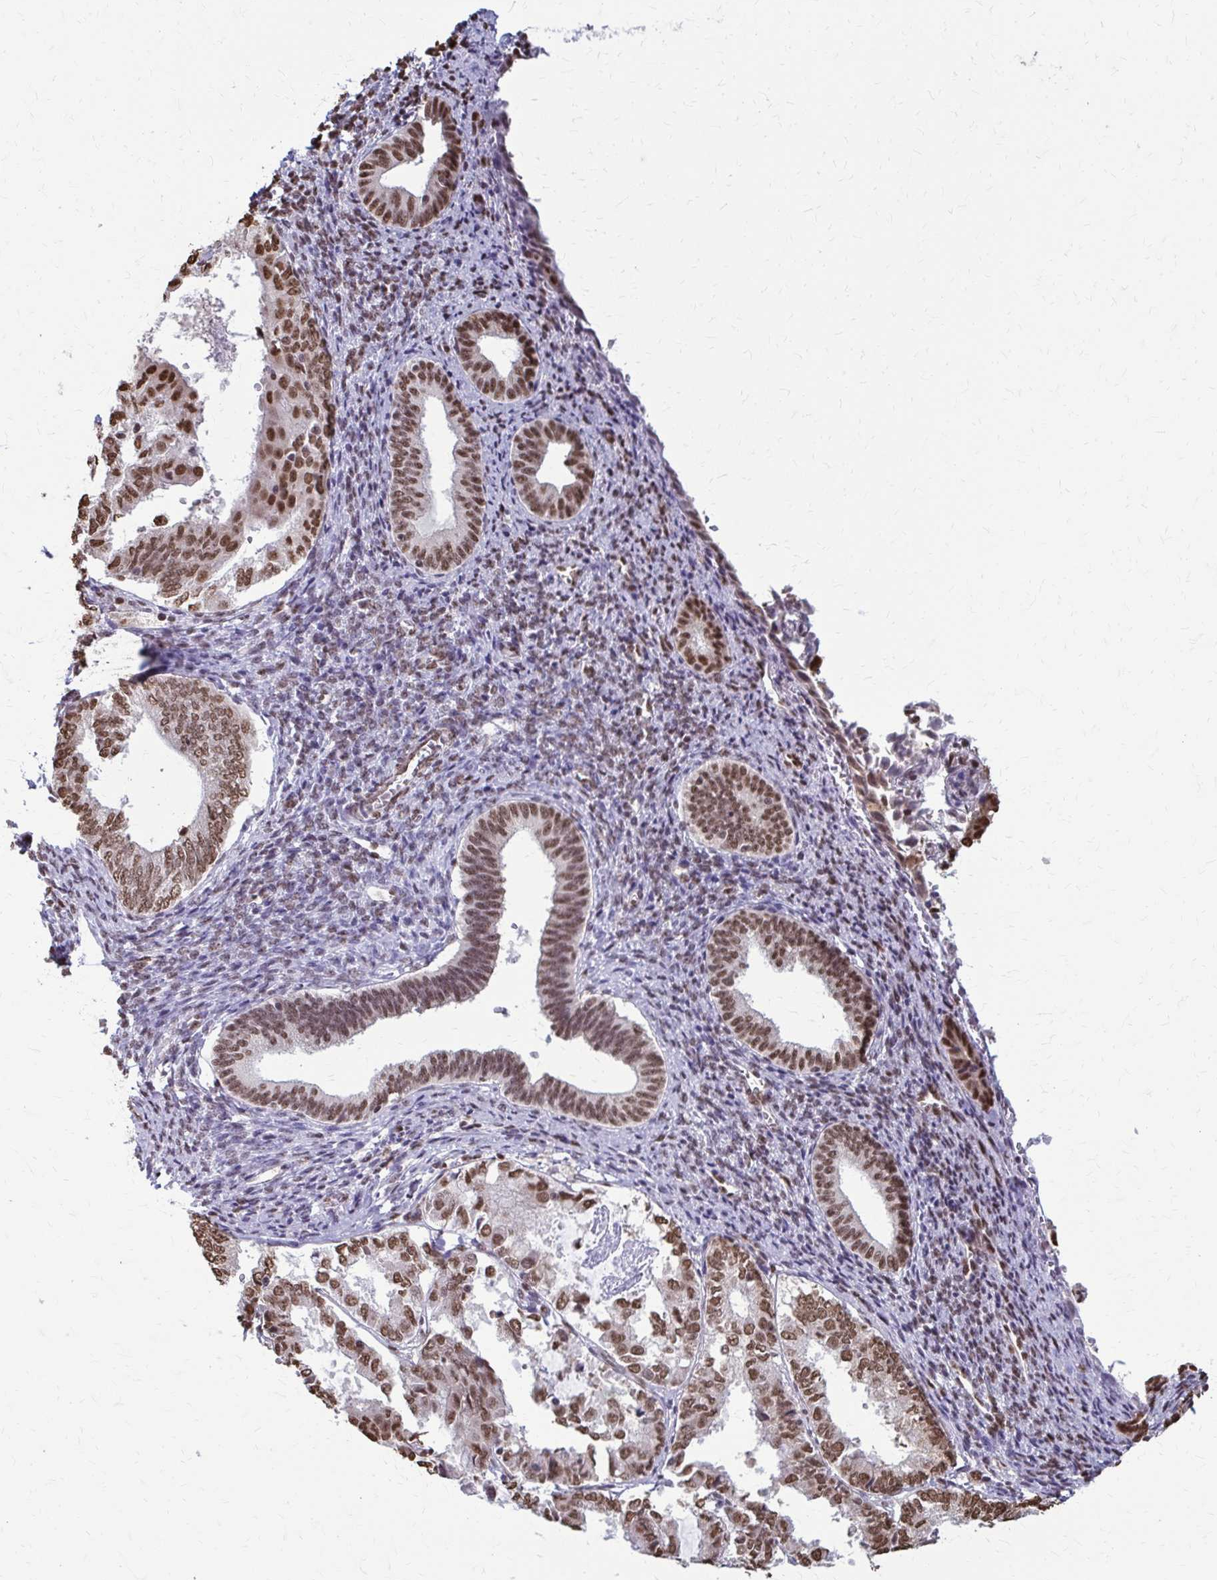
{"staining": {"intensity": "moderate", "quantity": "<25%", "location": "nuclear"}, "tissue": "endometrium", "cell_type": "Cells in endometrial stroma", "image_type": "normal", "snomed": [{"axis": "morphology", "description": "Normal tissue, NOS"}, {"axis": "topography", "description": "Endometrium"}], "caption": "Protein staining of unremarkable endometrium exhibits moderate nuclear expression in about <25% of cells in endometrial stroma.", "gene": "SNRPA", "patient": {"sex": "female", "age": 50}}